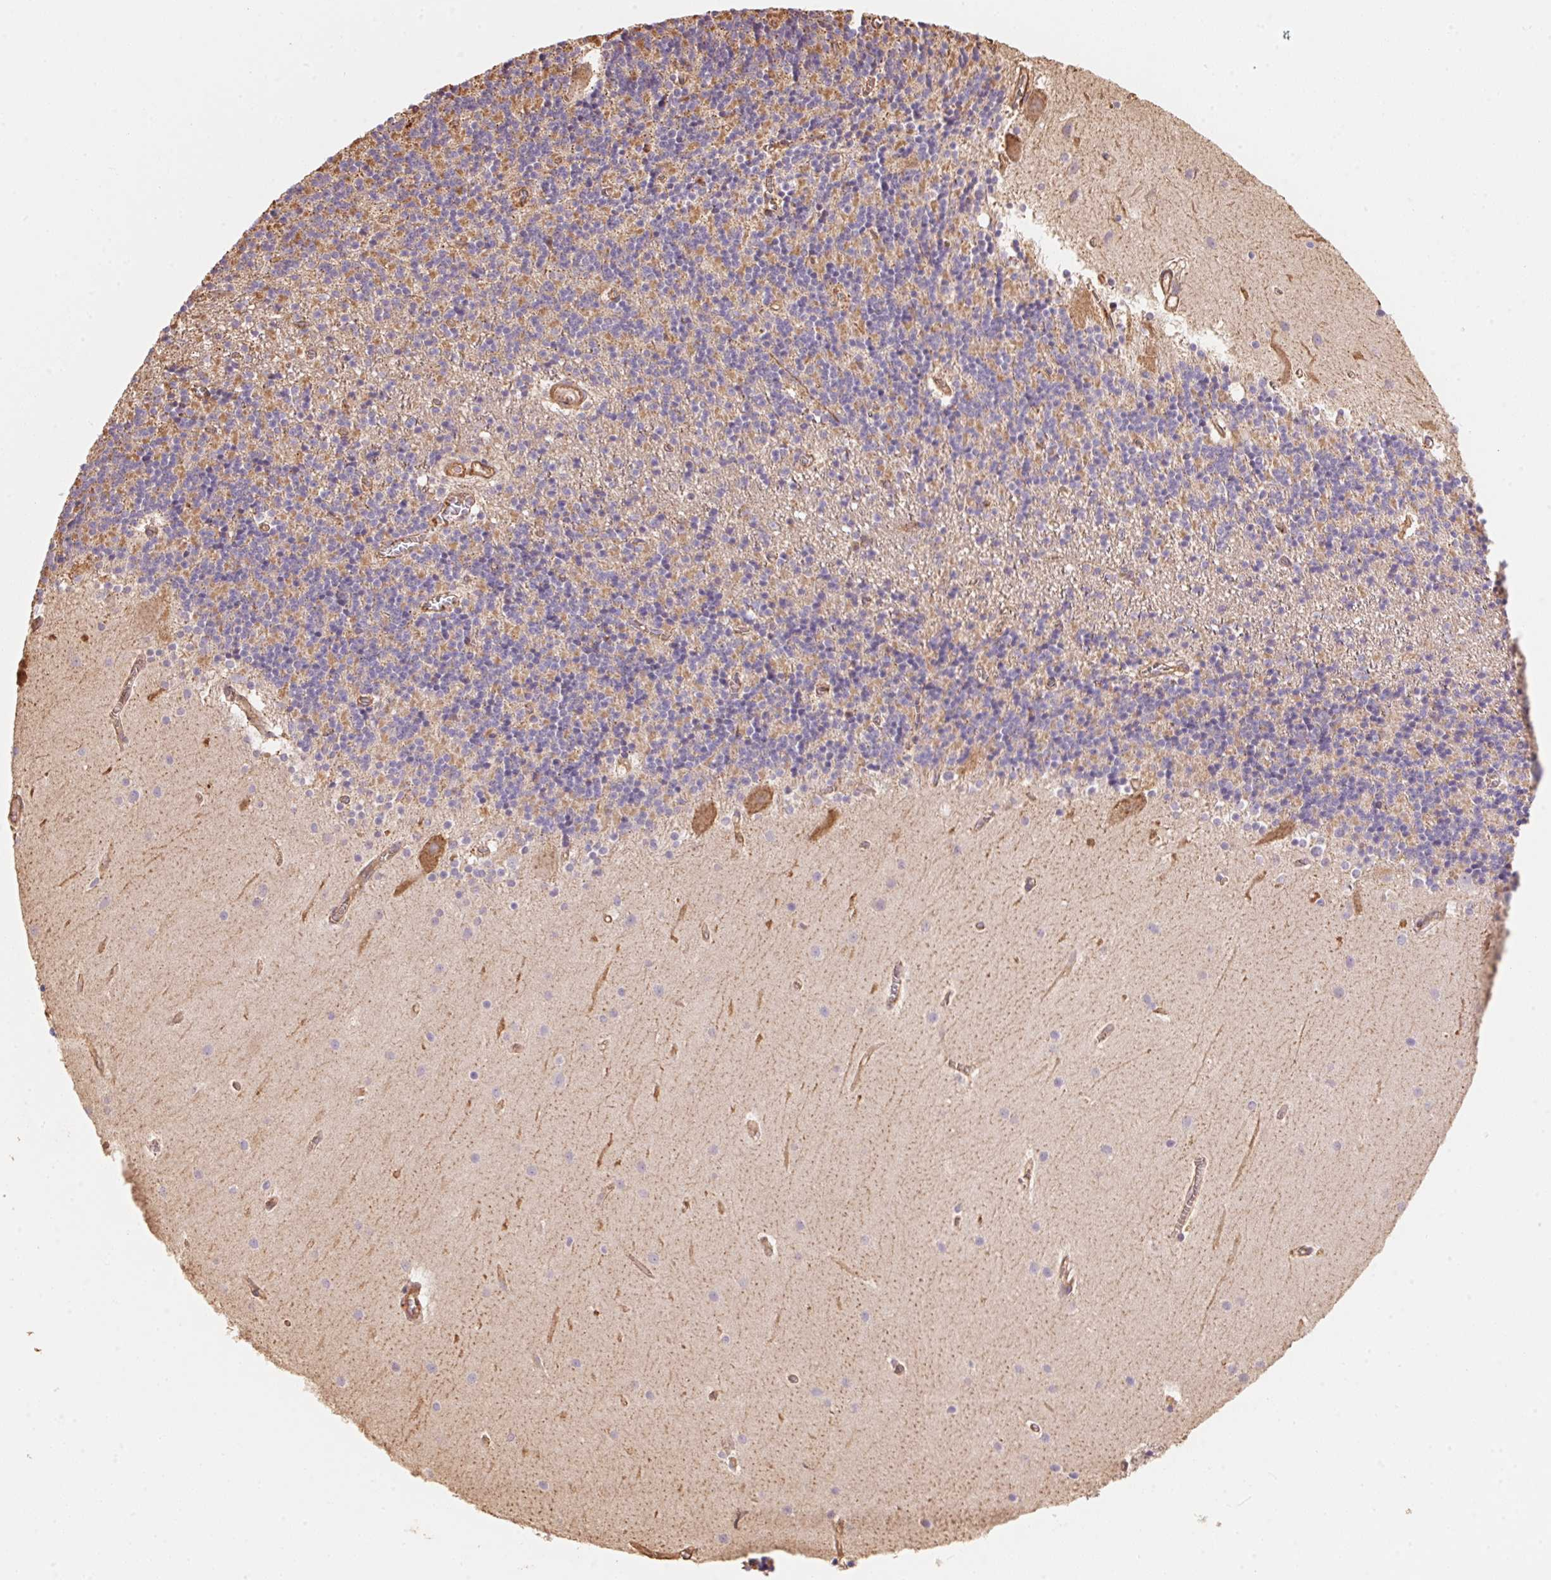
{"staining": {"intensity": "weak", "quantity": "<25%", "location": "cytoplasmic/membranous"}, "tissue": "cerebellum", "cell_type": "Cells in granular layer", "image_type": "normal", "snomed": [{"axis": "morphology", "description": "Normal tissue, NOS"}, {"axis": "topography", "description": "Cerebellum"}], "caption": "An image of human cerebellum is negative for staining in cells in granular layer.", "gene": "FRAS1", "patient": {"sex": "male", "age": 70}}